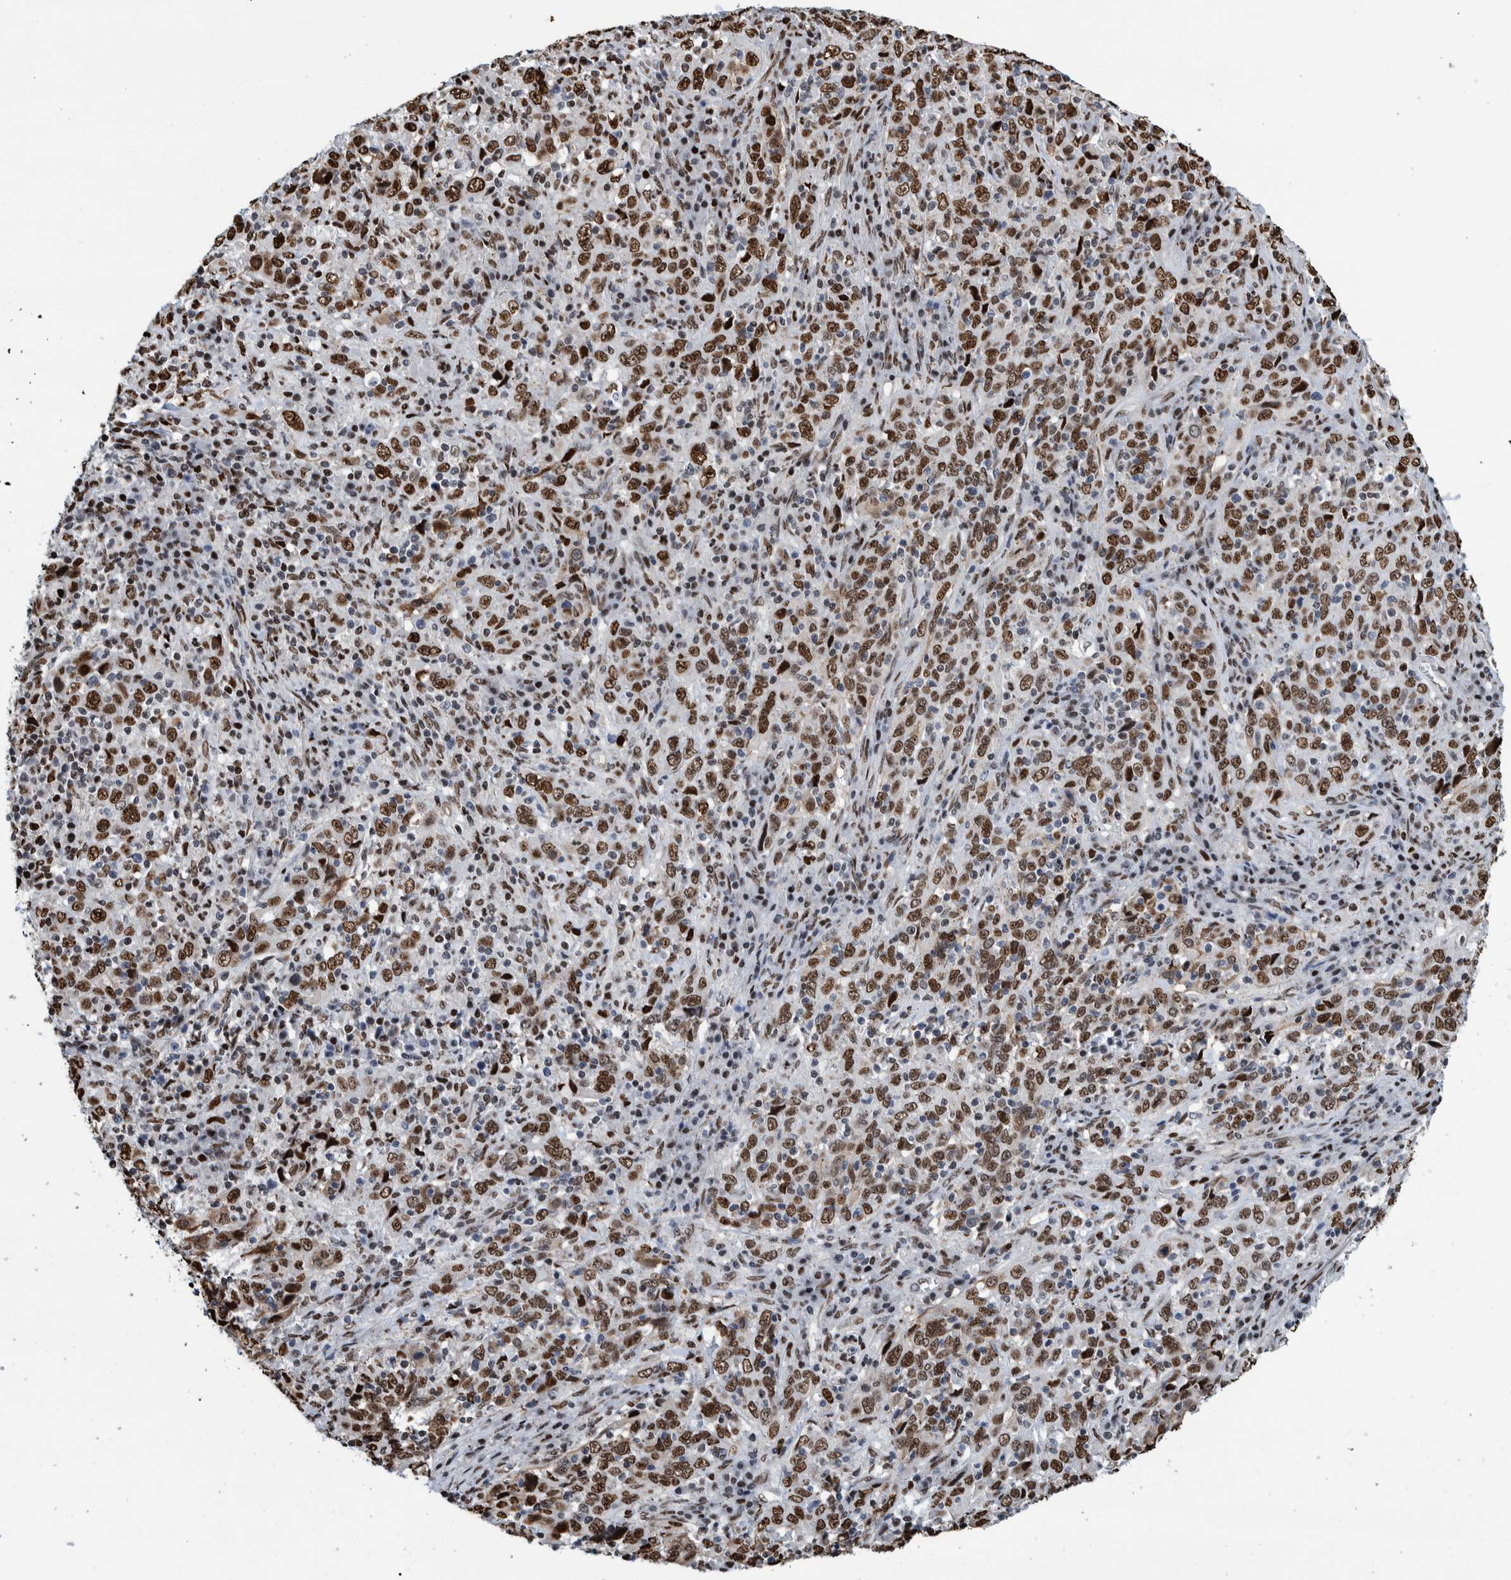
{"staining": {"intensity": "strong", "quantity": ">75%", "location": "nuclear"}, "tissue": "cervical cancer", "cell_type": "Tumor cells", "image_type": "cancer", "snomed": [{"axis": "morphology", "description": "Squamous cell carcinoma, NOS"}, {"axis": "topography", "description": "Cervix"}], "caption": "There is high levels of strong nuclear staining in tumor cells of cervical cancer, as demonstrated by immunohistochemical staining (brown color).", "gene": "HEATR9", "patient": {"sex": "female", "age": 46}}